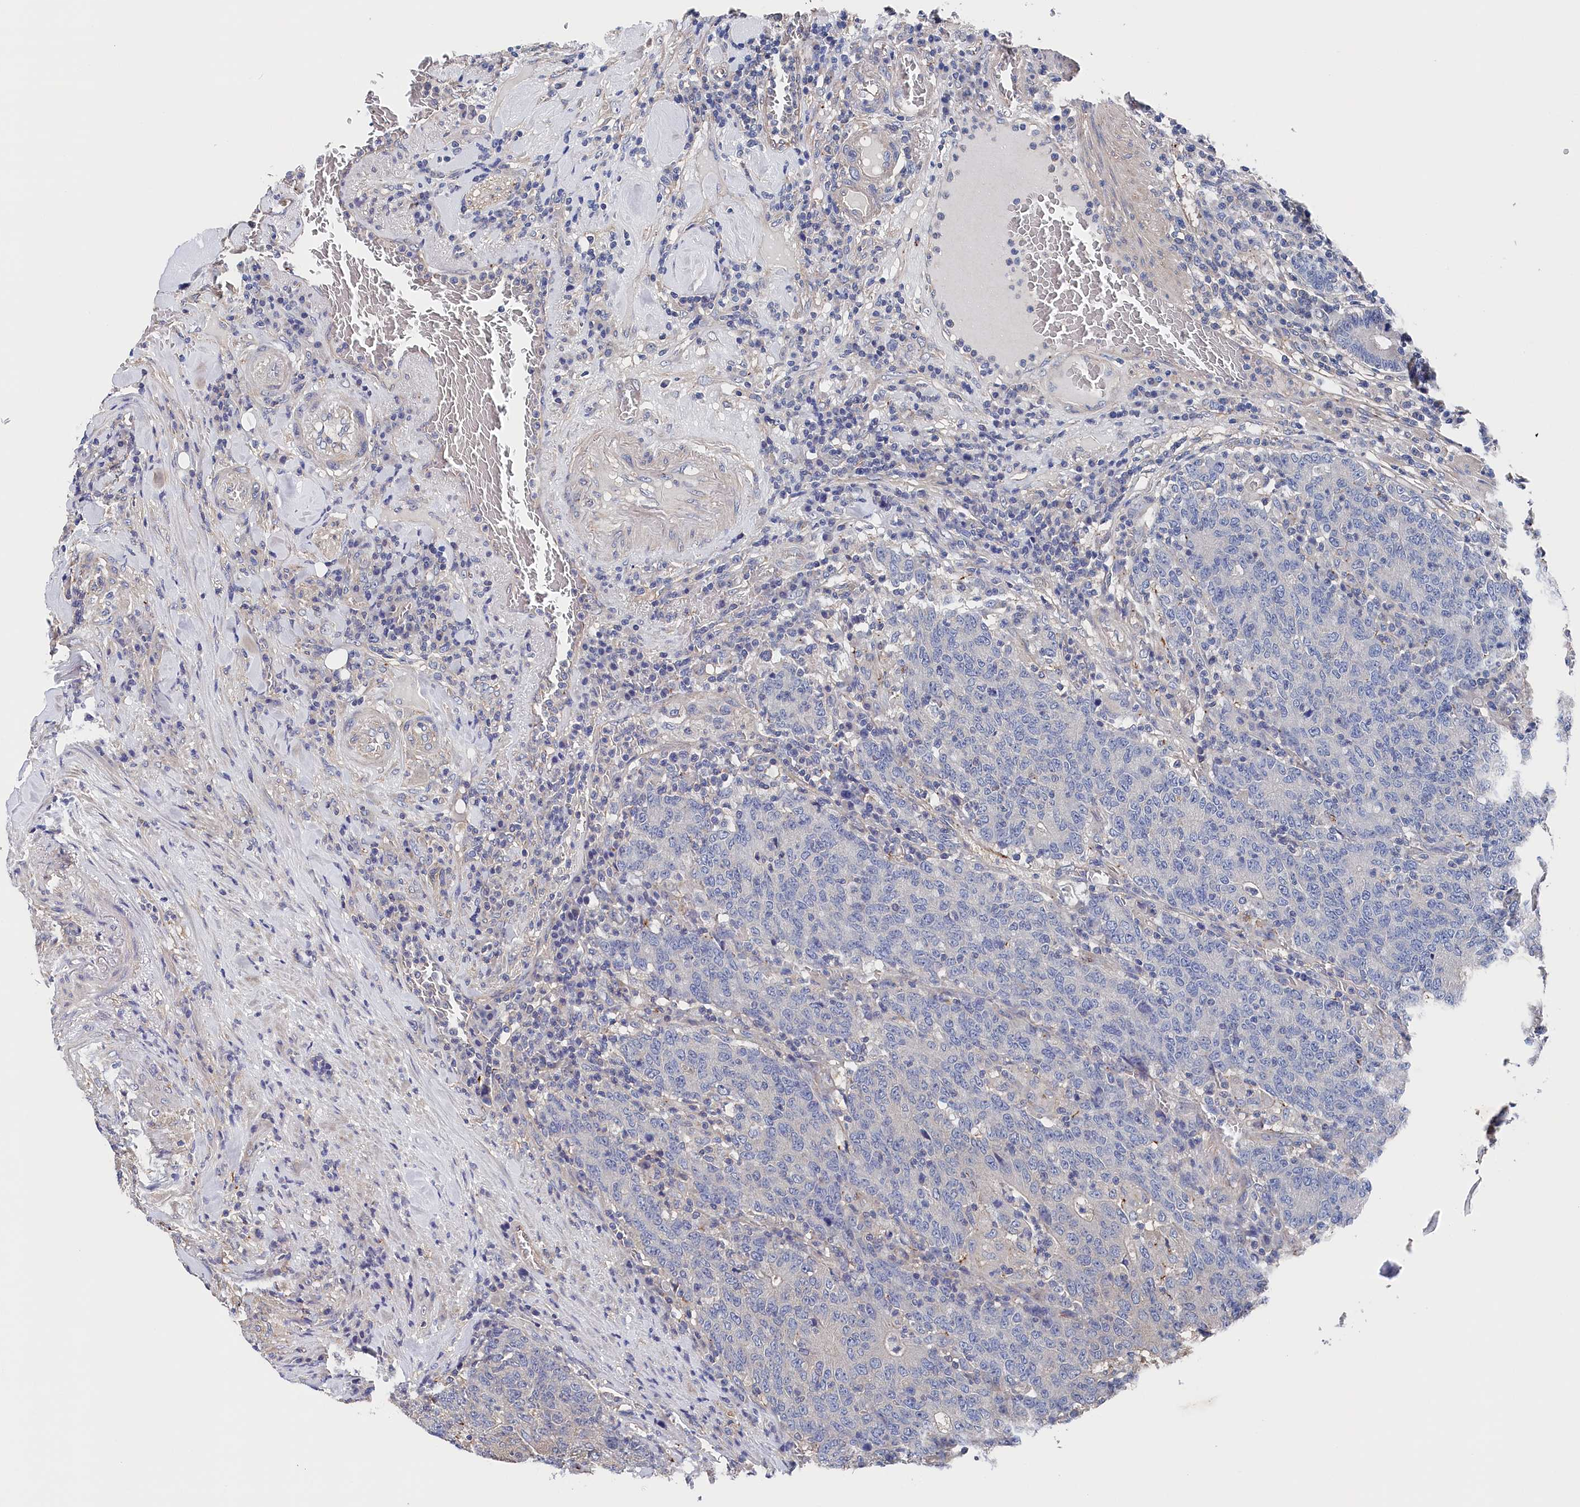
{"staining": {"intensity": "negative", "quantity": "none", "location": "none"}, "tissue": "colorectal cancer", "cell_type": "Tumor cells", "image_type": "cancer", "snomed": [{"axis": "morphology", "description": "Normal tissue, NOS"}, {"axis": "morphology", "description": "Adenocarcinoma, NOS"}, {"axis": "topography", "description": "Colon"}], "caption": "IHC histopathology image of colorectal adenocarcinoma stained for a protein (brown), which demonstrates no positivity in tumor cells.", "gene": "BHMT", "patient": {"sex": "female", "age": 75}}